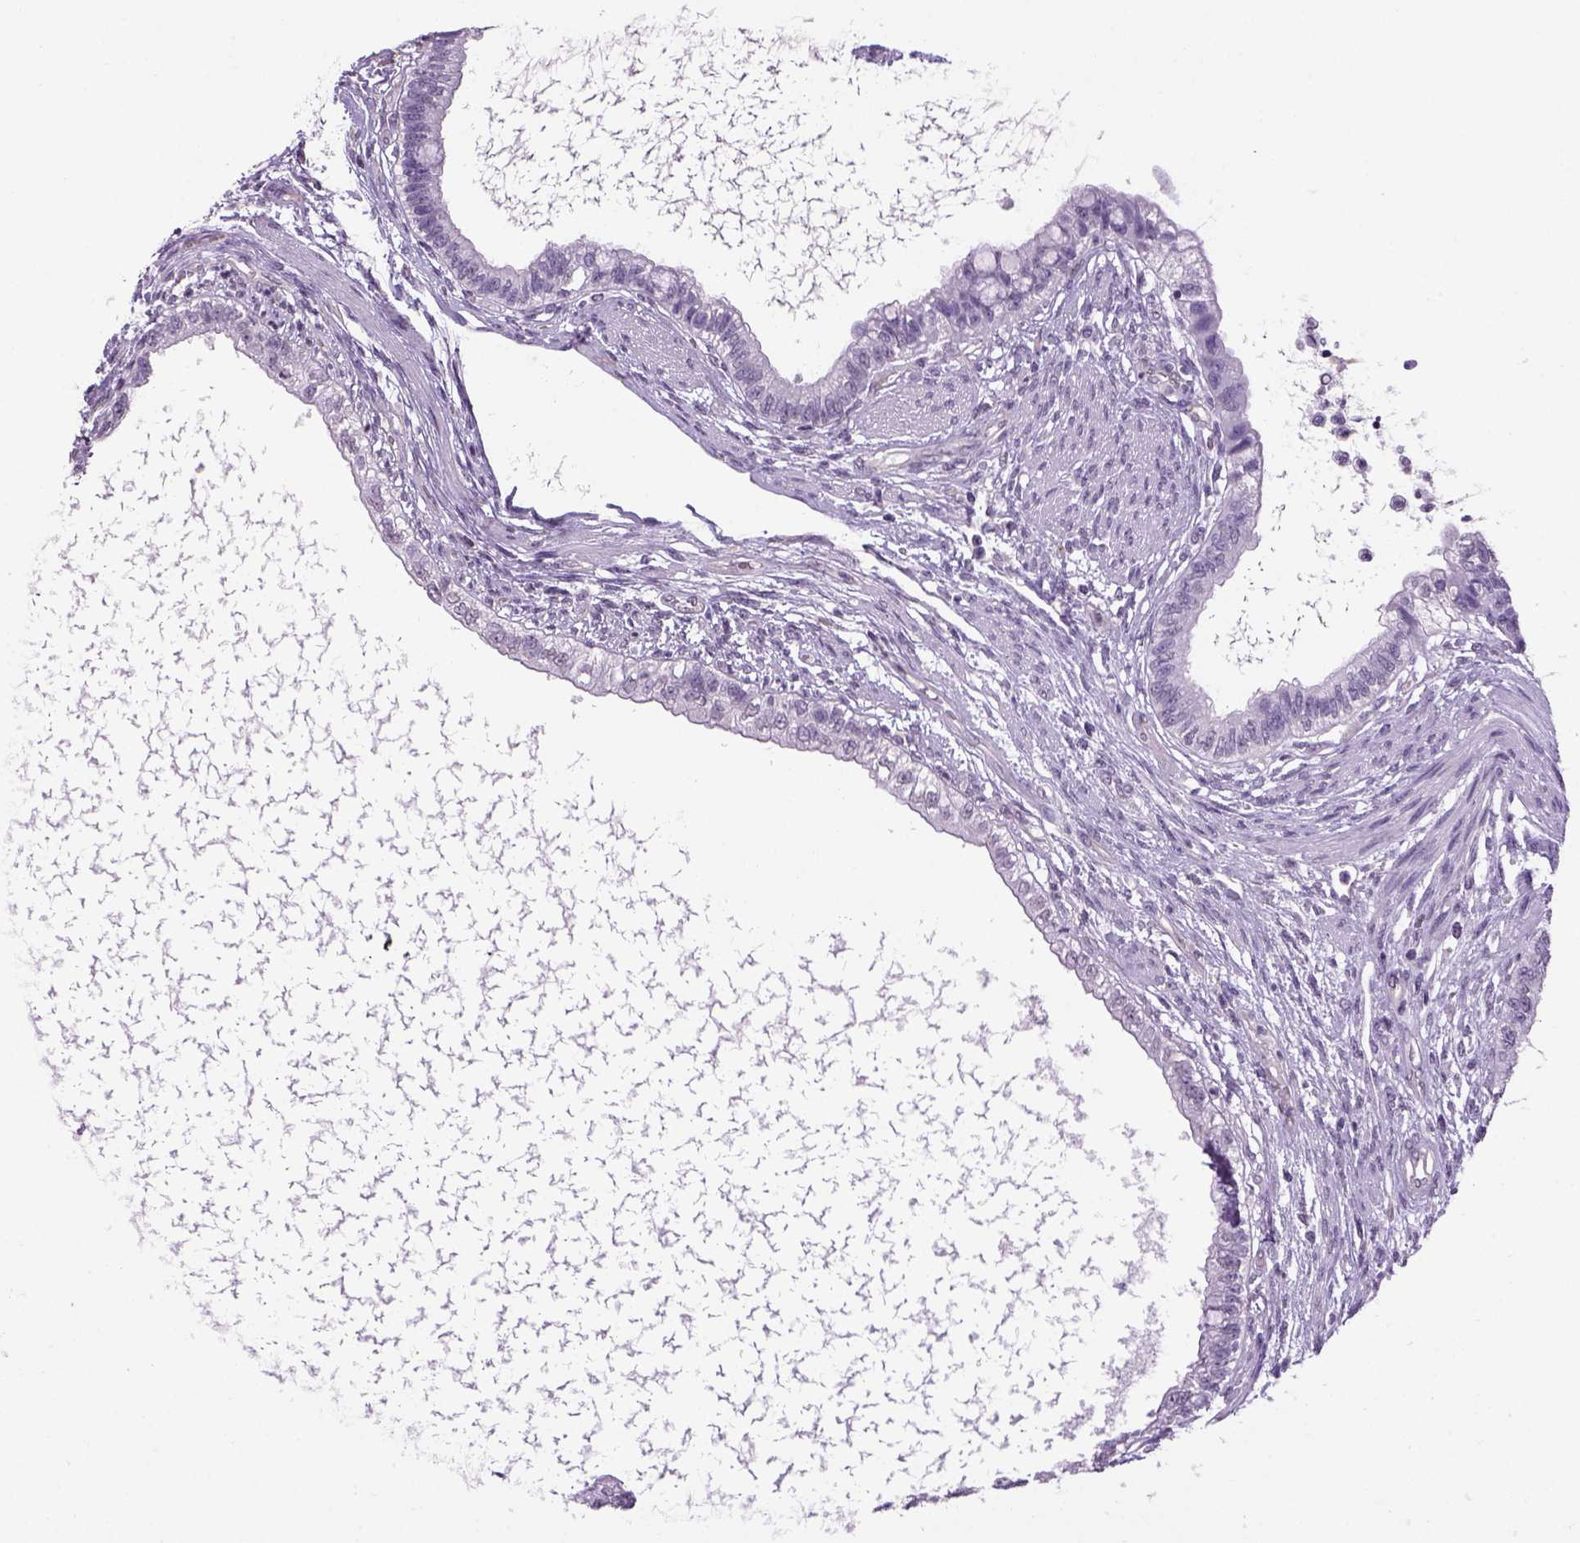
{"staining": {"intensity": "negative", "quantity": "none", "location": "none"}, "tissue": "testis cancer", "cell_type": "Tumor cells", "image_type": "cancer", "snomed": [{"axis": "morphology", "description": "Carcinoma, Embryonal, NOS"}, {"axis": "topography", "description": "Testis"}], "caption": "Image shows no protein expression in tumor cells of testis embryonal carcinoma tissue.", "gene": "PRRT1", "patient": {"sex": "male", "age": 26}}